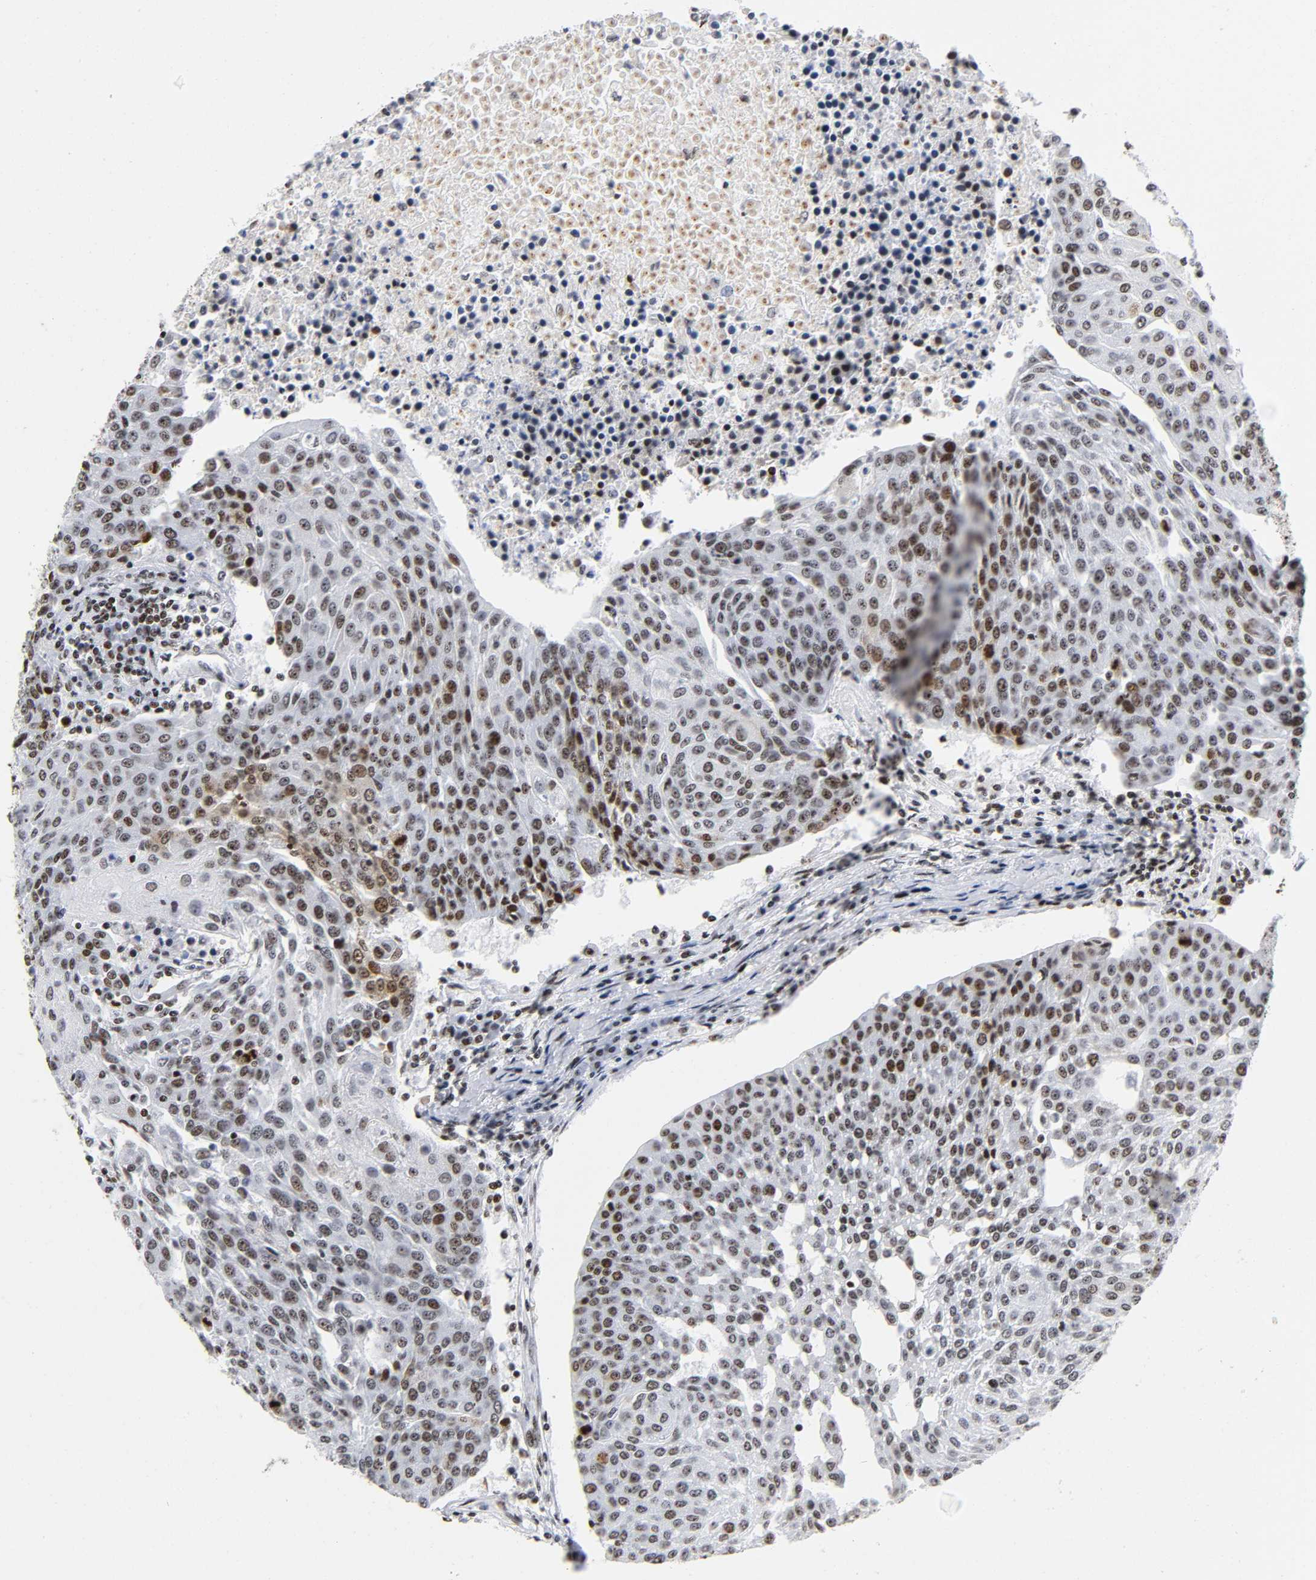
{"staining": {"intensity": "moderate", "quantity": ">75%", "location": "nuclear"}, "tissue": "urothelial cancer", "cell_type": "Tumor cells", "image_type": "cancer", "snomed": [{"axis": "morphology", "description": "Urothelial carcinoma, High grade"}, {"axis": "topography", "description": "Urinary bladder"}], "caption": "Urothelial carcinoma (high-grade) was stained to show a protein in brown. There is medium levels of moderate nuclear staining in about >75% of tumor cells.", "gene": "UBTF", "patient": {"sex": "female", "age": 85}}